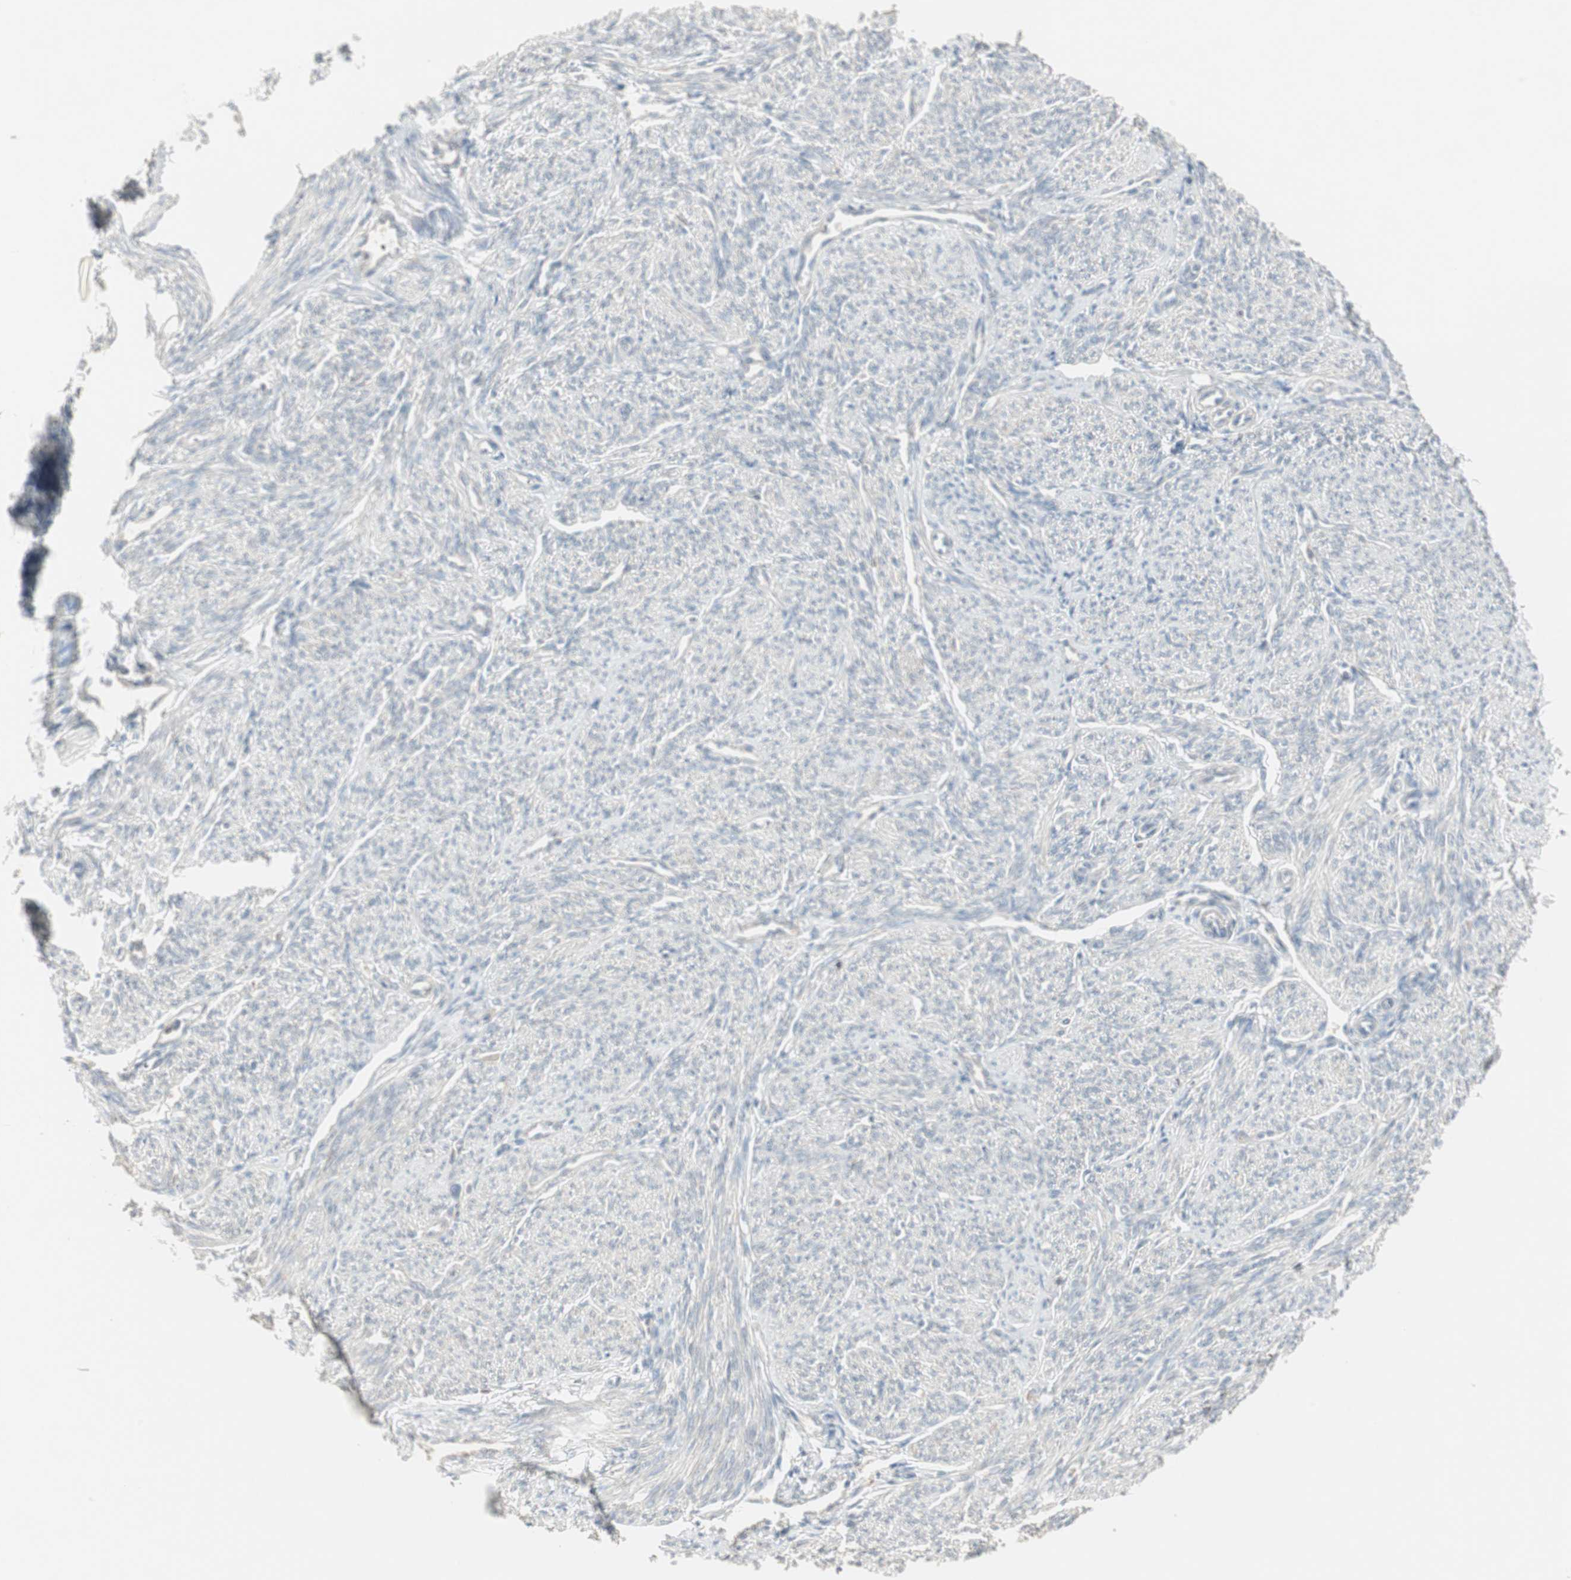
{"staining": {"intensity": "weak", "quantity": "<25%", "location": "cytoplasmic/membranous"}, "tissue": "smooth muscle", "cell_type": "Smooth muscle cells", "image_type": "normal", "snomed": [{"axis": "morphology", "description": "Normal tissue, NOS"}, {"axis": "topography", "description": "Smooth muscle"}], "caption": "Immunohistochemistry (IHC) photomicrograph of normal human smooth muscle stained for a protein (brown), which shows no staining in smooth muscle cells.", "gene": "ZFP36", "patient": {"sex": "female", "age": 65}}